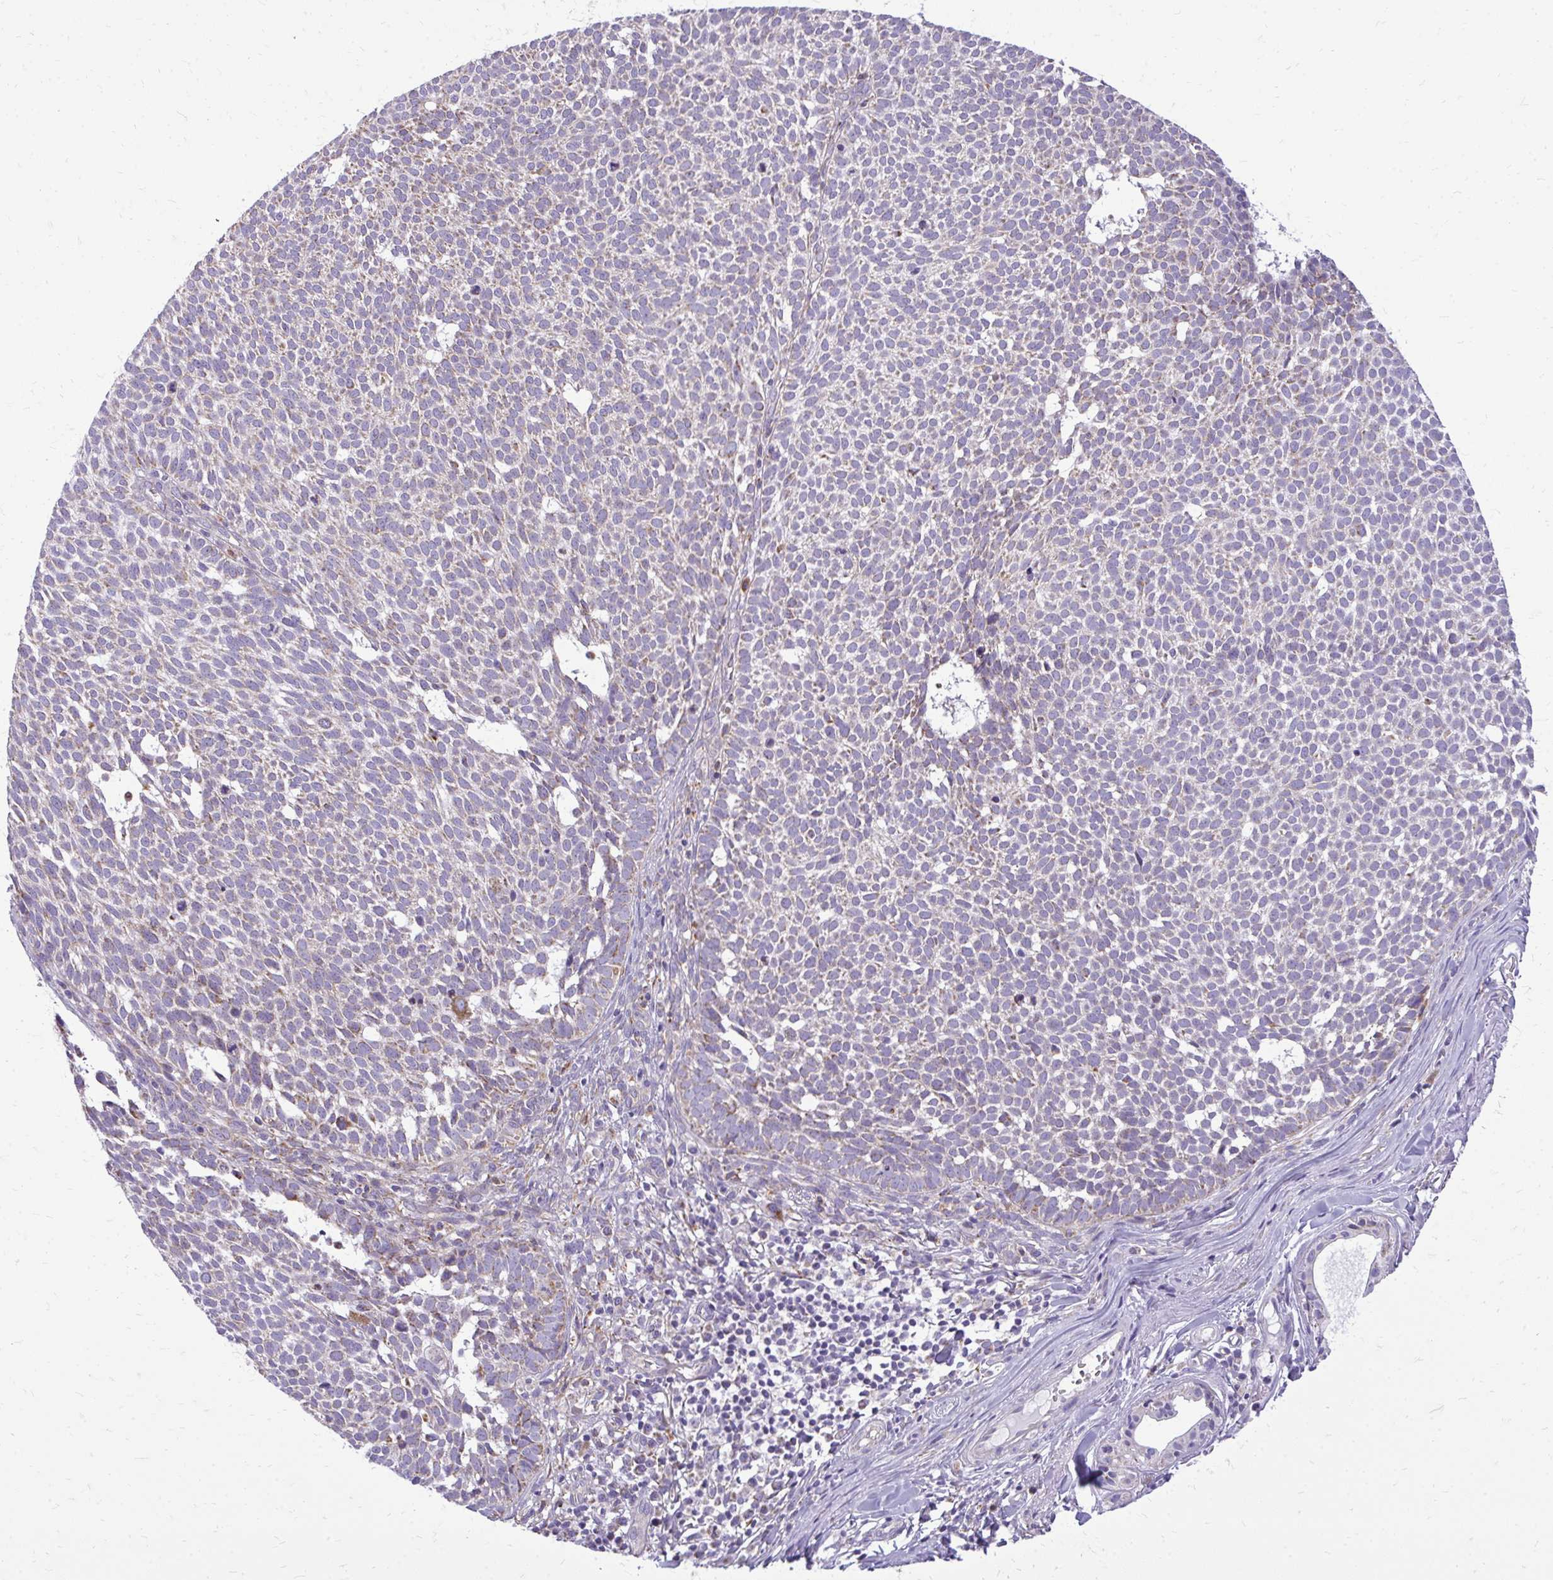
{"staining": {"intensity": "negative", "quantity": "none", "location": "none"}, "tissue": "skin cancer", "cell_type": "Tumor cells", "image_type": "cancer", "snomed": [{"axis": "morphology", "description": "Basal cell carcinoma"}, {"axis": "topography", "description": "Skin"}], "caption": "There is no significant staining in tumor cells of skin basal cell carcinoma.", "gene": "IFIT1", "patient": {"sex": "male", "age": 63}}